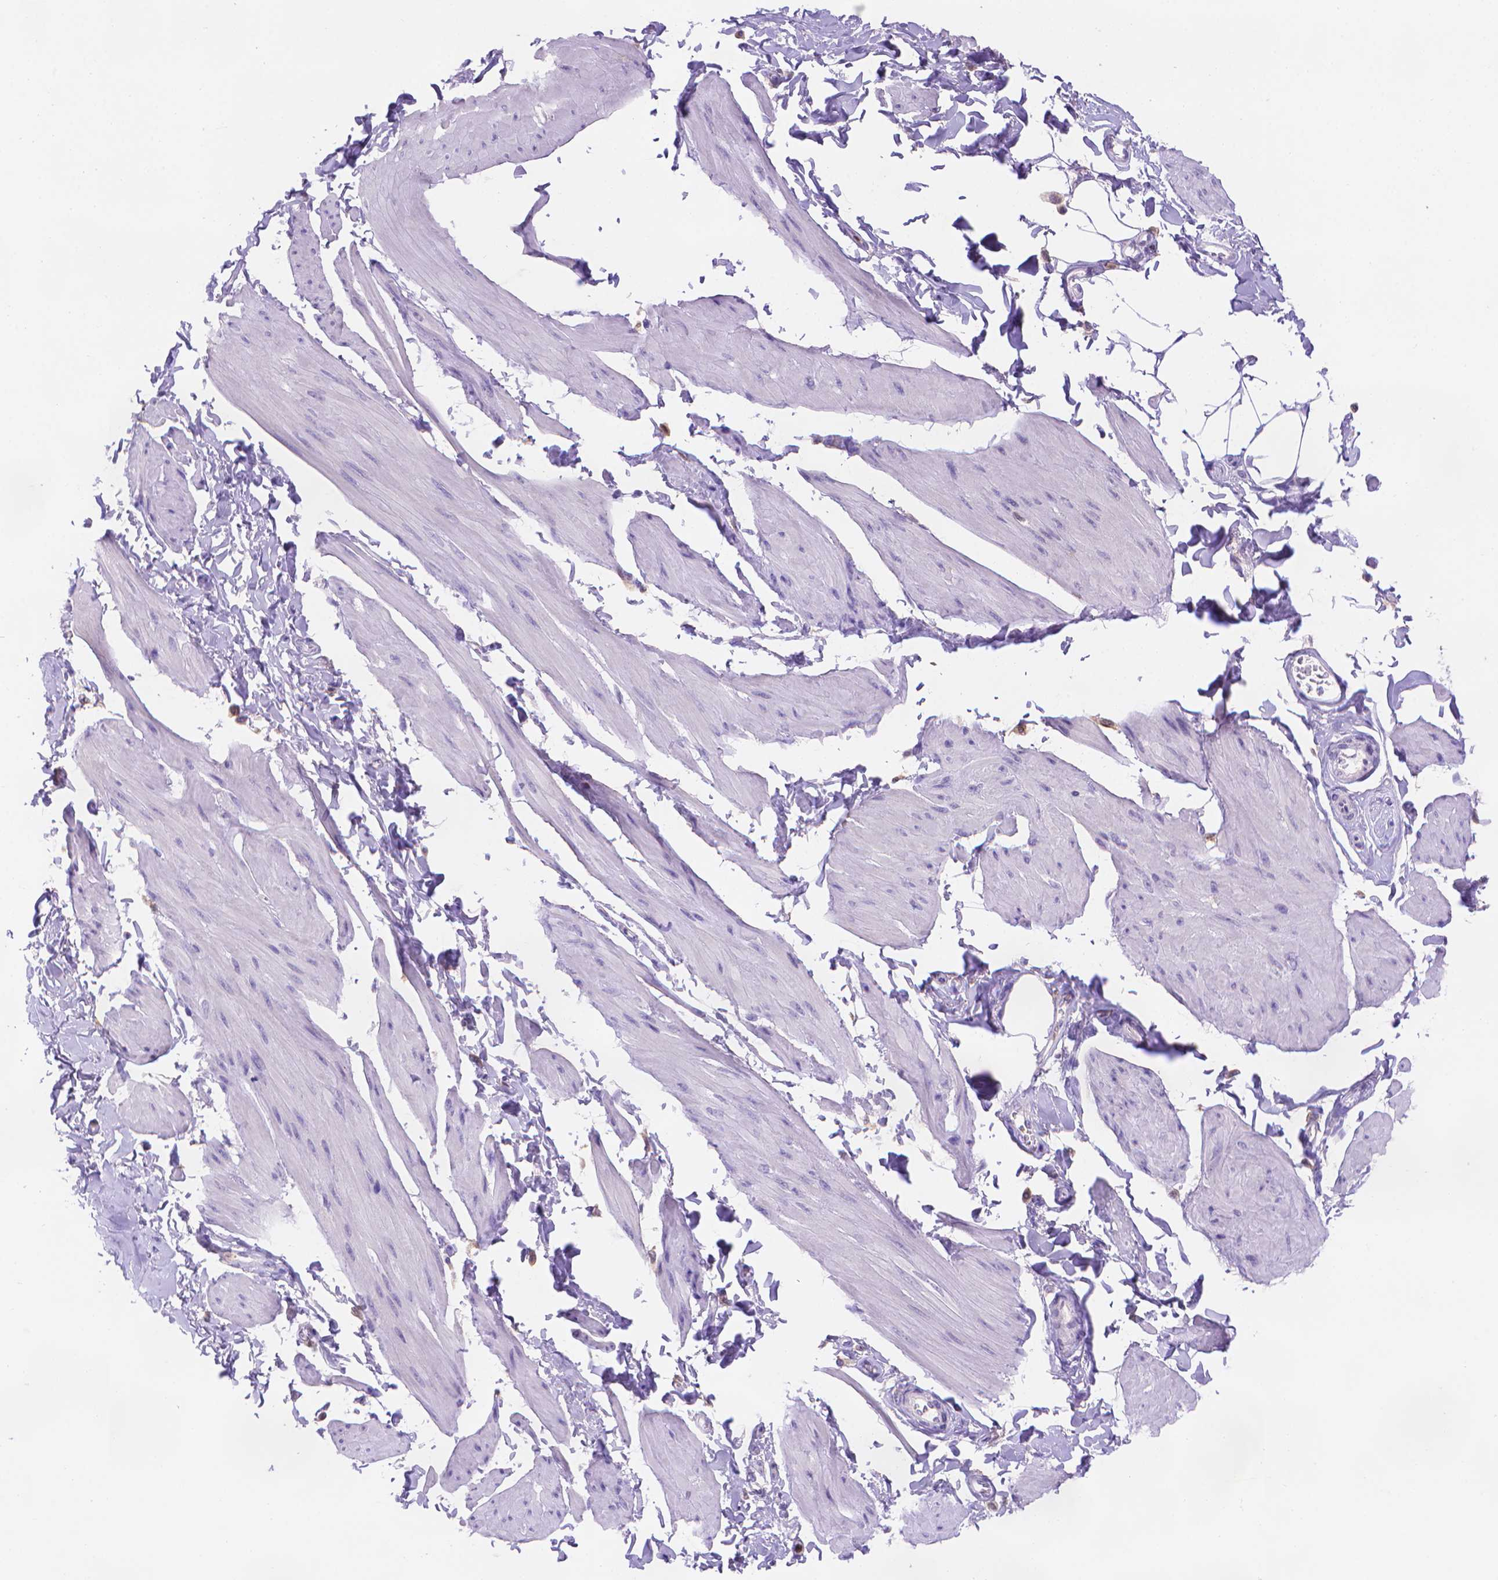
{"staining": {"intensity": "negative", "quantity": "none", "location": "none"}, "tissue": "smooth muscle", "cell_type": "Smooth muscle cells", "image_type": "normal", "snomed": [{"axis": "morphology", "description": "Normal tissue, NOS"}, {"axis": "topography", "description": "Adipose tissue"}, {"axis": "topography", "description": "Smooth muscle"}, {"axis": "topography", "description": "Peripheral nerve tissue"}], "caption": "Immunohistochemical staining of unremarkable smooth muscle exhibits no significant expression in smooth muscle cells.", "gene": "FGD2", "patient": {"sex": "male", "age": 83}}